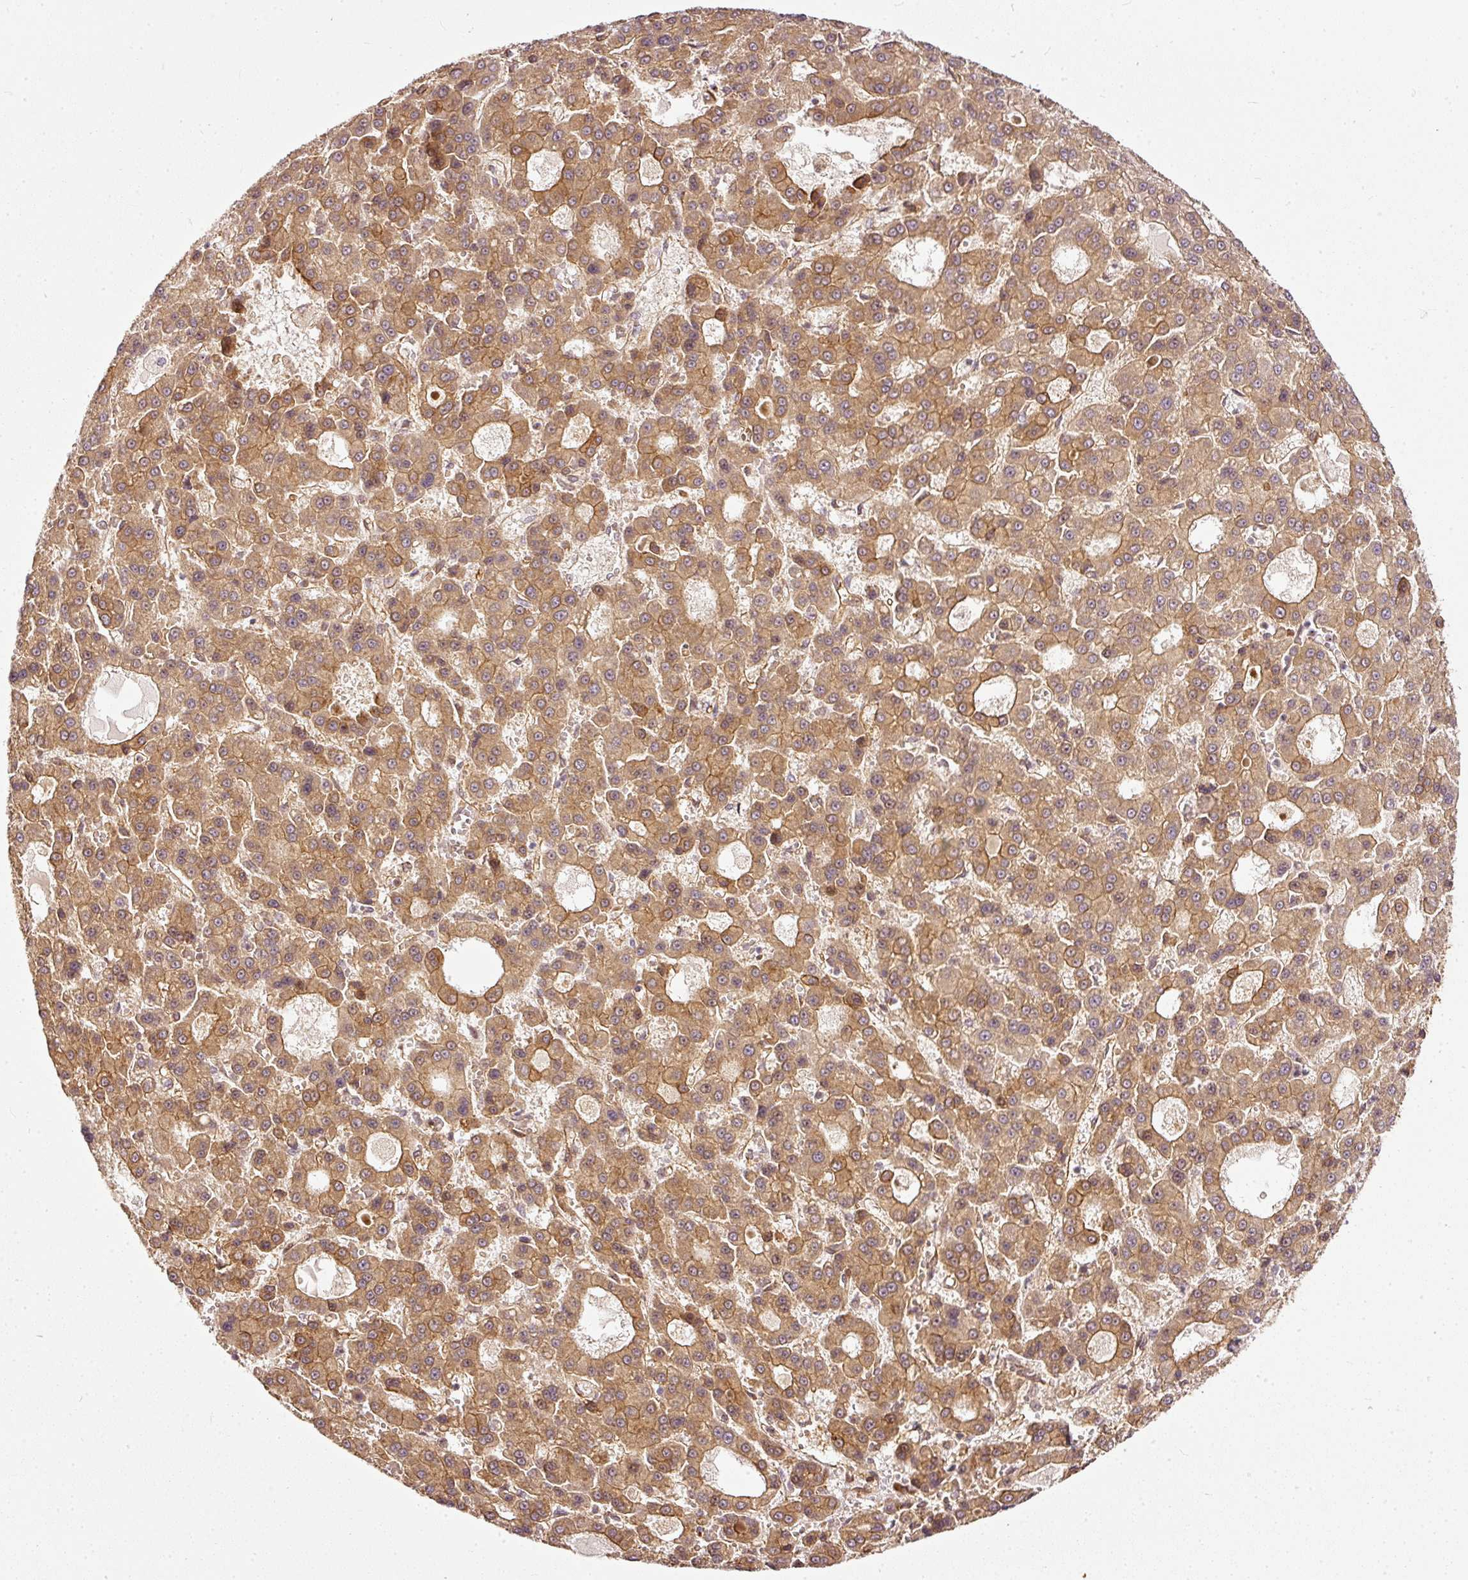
{"staining": {"intensity": "moderate", "quantity": ">75%", "location": "cytoplasmic/membranous"}, "tissue": "liver cancer", "cell_type": "Tumor cells", "image_type": "cancer", "snomed": [{"axis": "morphology", "description": "Carcinoma, Hepatocellular, NOS"}, {"axis": "topography", "description": "Liver"}], "caption": "Immunohistochemical staining of liver hepatocellular carcinoma demonstrates moderate cytoplasmic/membranous protein staining in approximately >75% of tumor cells.", "gene": "MIF4GD", "patient": {"sex": "male", "age": 70}}